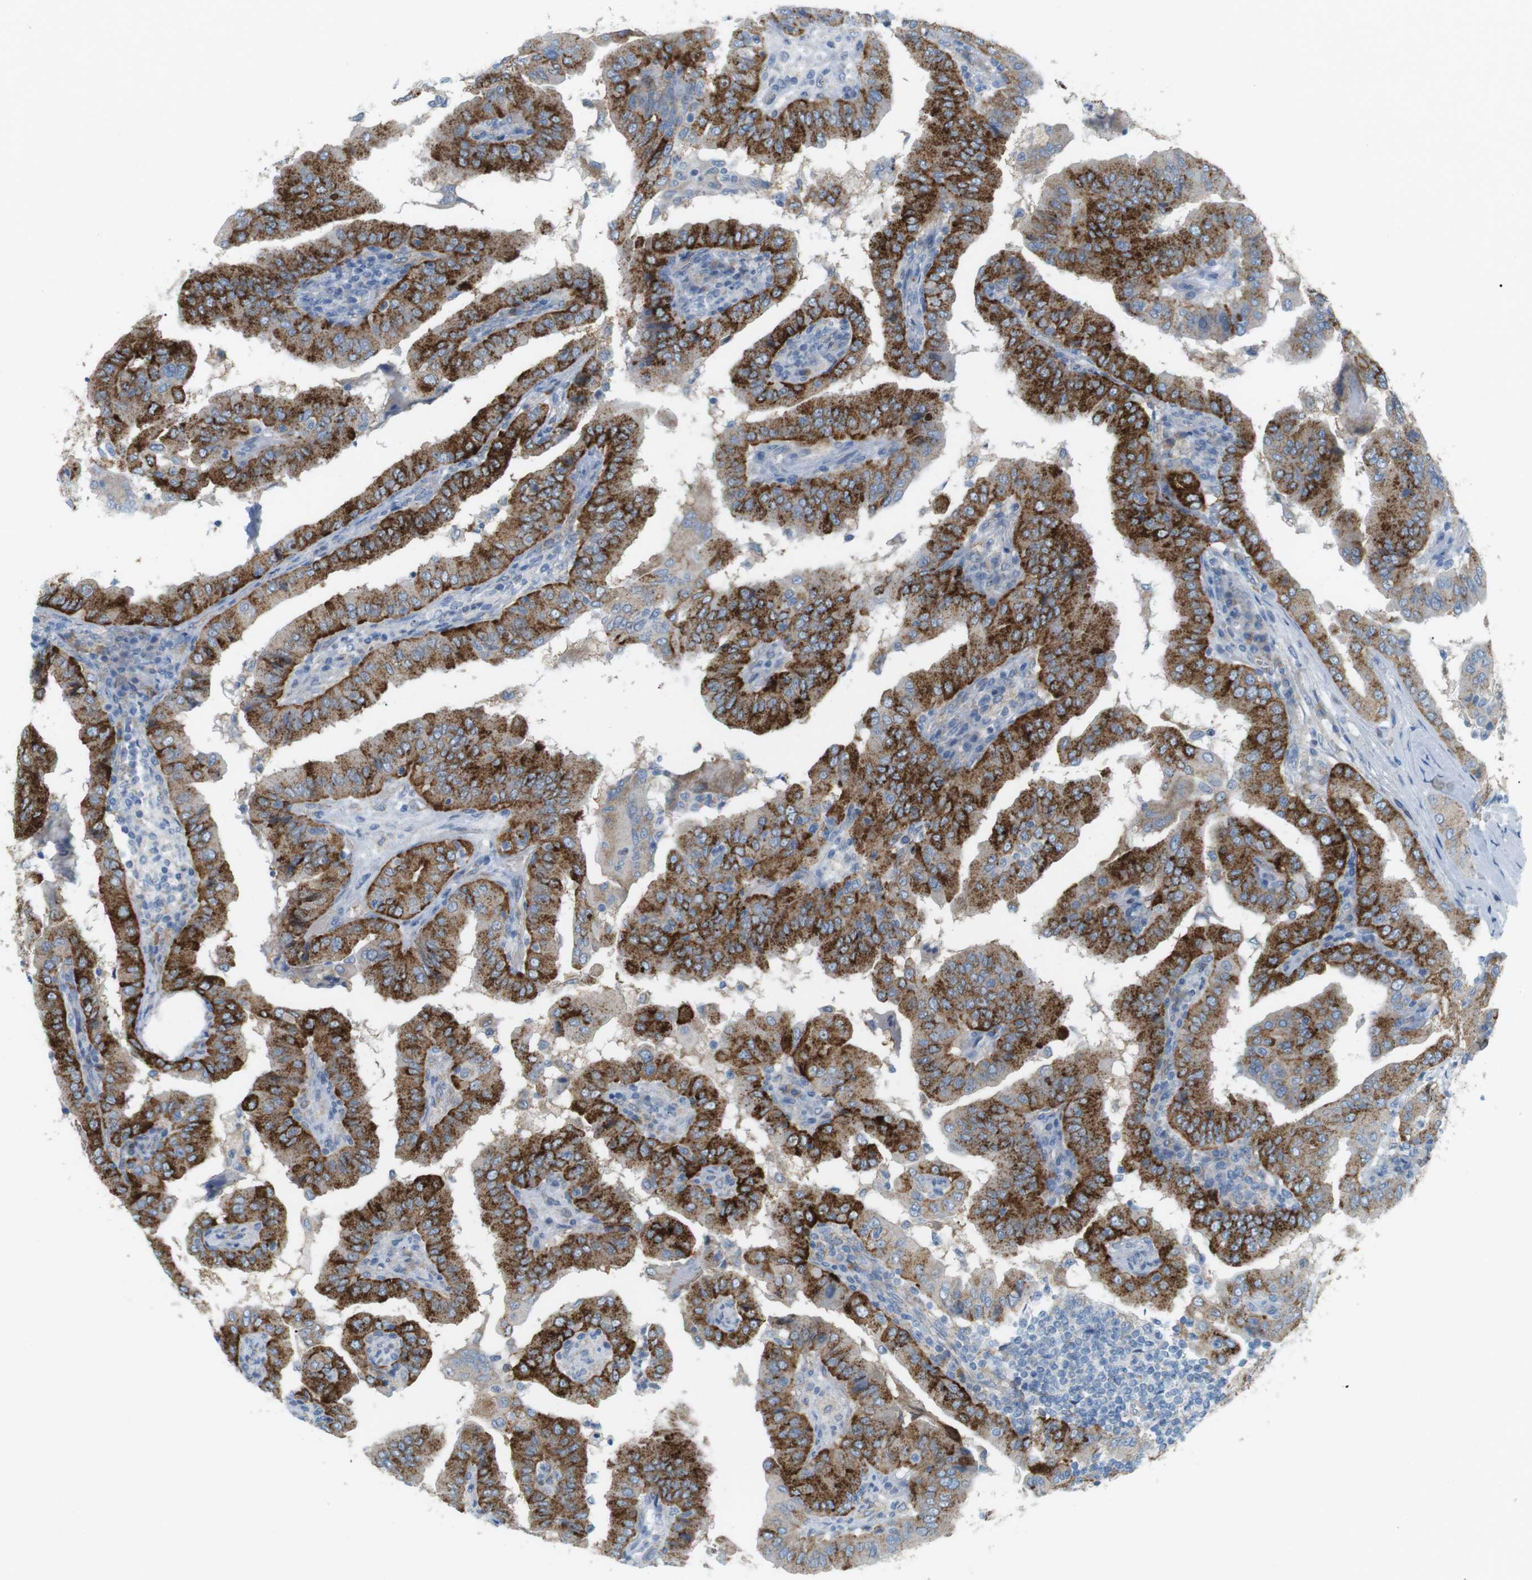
{"staining": {"intensity": "strong", "quantity": ">75%", "location": "cytoplasmic/membranous"}, "tissue": "thyroid cancer", "cell_type": "Tumor cells", "image_type": "cancer", "snomed": [{"axis": "morphology", "description": "Papillary adenocarcinoma, NOS"}, {"axis": "topography", "description": "Thyroid gland"}], "caption": "Immunohistochemistry of human papillary adenocarcinoma (thyroid) demonstrates high levels of strong cytoplasmic/membranous staining in approximately >75% of tumor cells.", "gene": "VAMP1", "patient": {"sex": "male", "age": 33}}